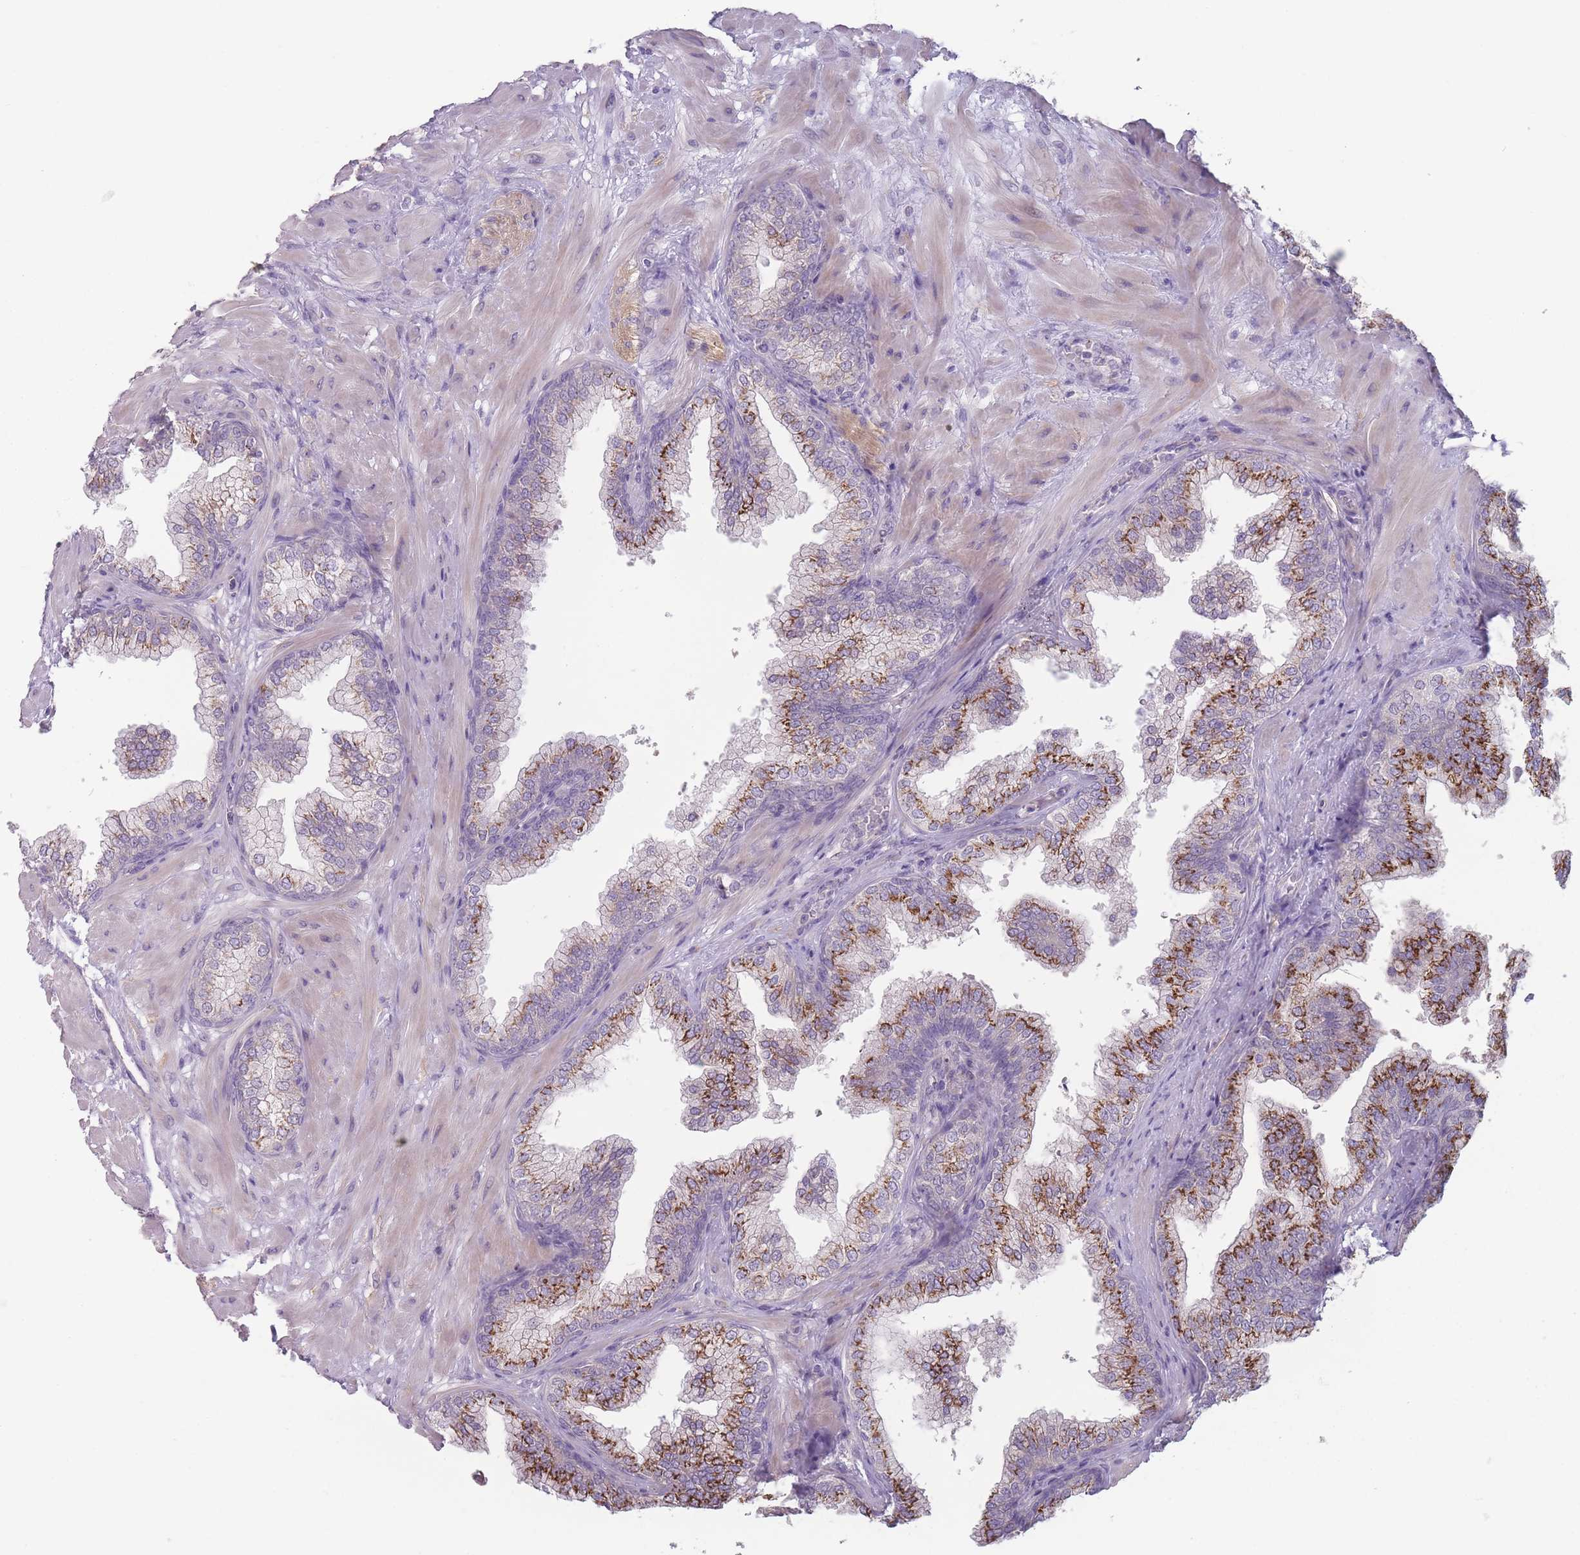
{"staining": {"intensity": "strong", "quantity": "25%-75%", "location": "cytoplasmic/membranous"}, "tissue": "prostate", "cell_type": "Glandular cells", "image_type": "normal", "snomed": [{"axis": "morphology", "description": "Normal tissue, NOS"}, {"axis": "topography", "description": "Prostate"}], "caption": "Prostate stained with DAB (3,3'-diaminobenzidine) immunohistochemistry (IHC) demonstrates high levels of strong cytoplasmic/membranous positivity in approximately 25%-75% of glandular cells.", "gene": "AKAIN1", "patient": {"sex": "male", "age": 60}}